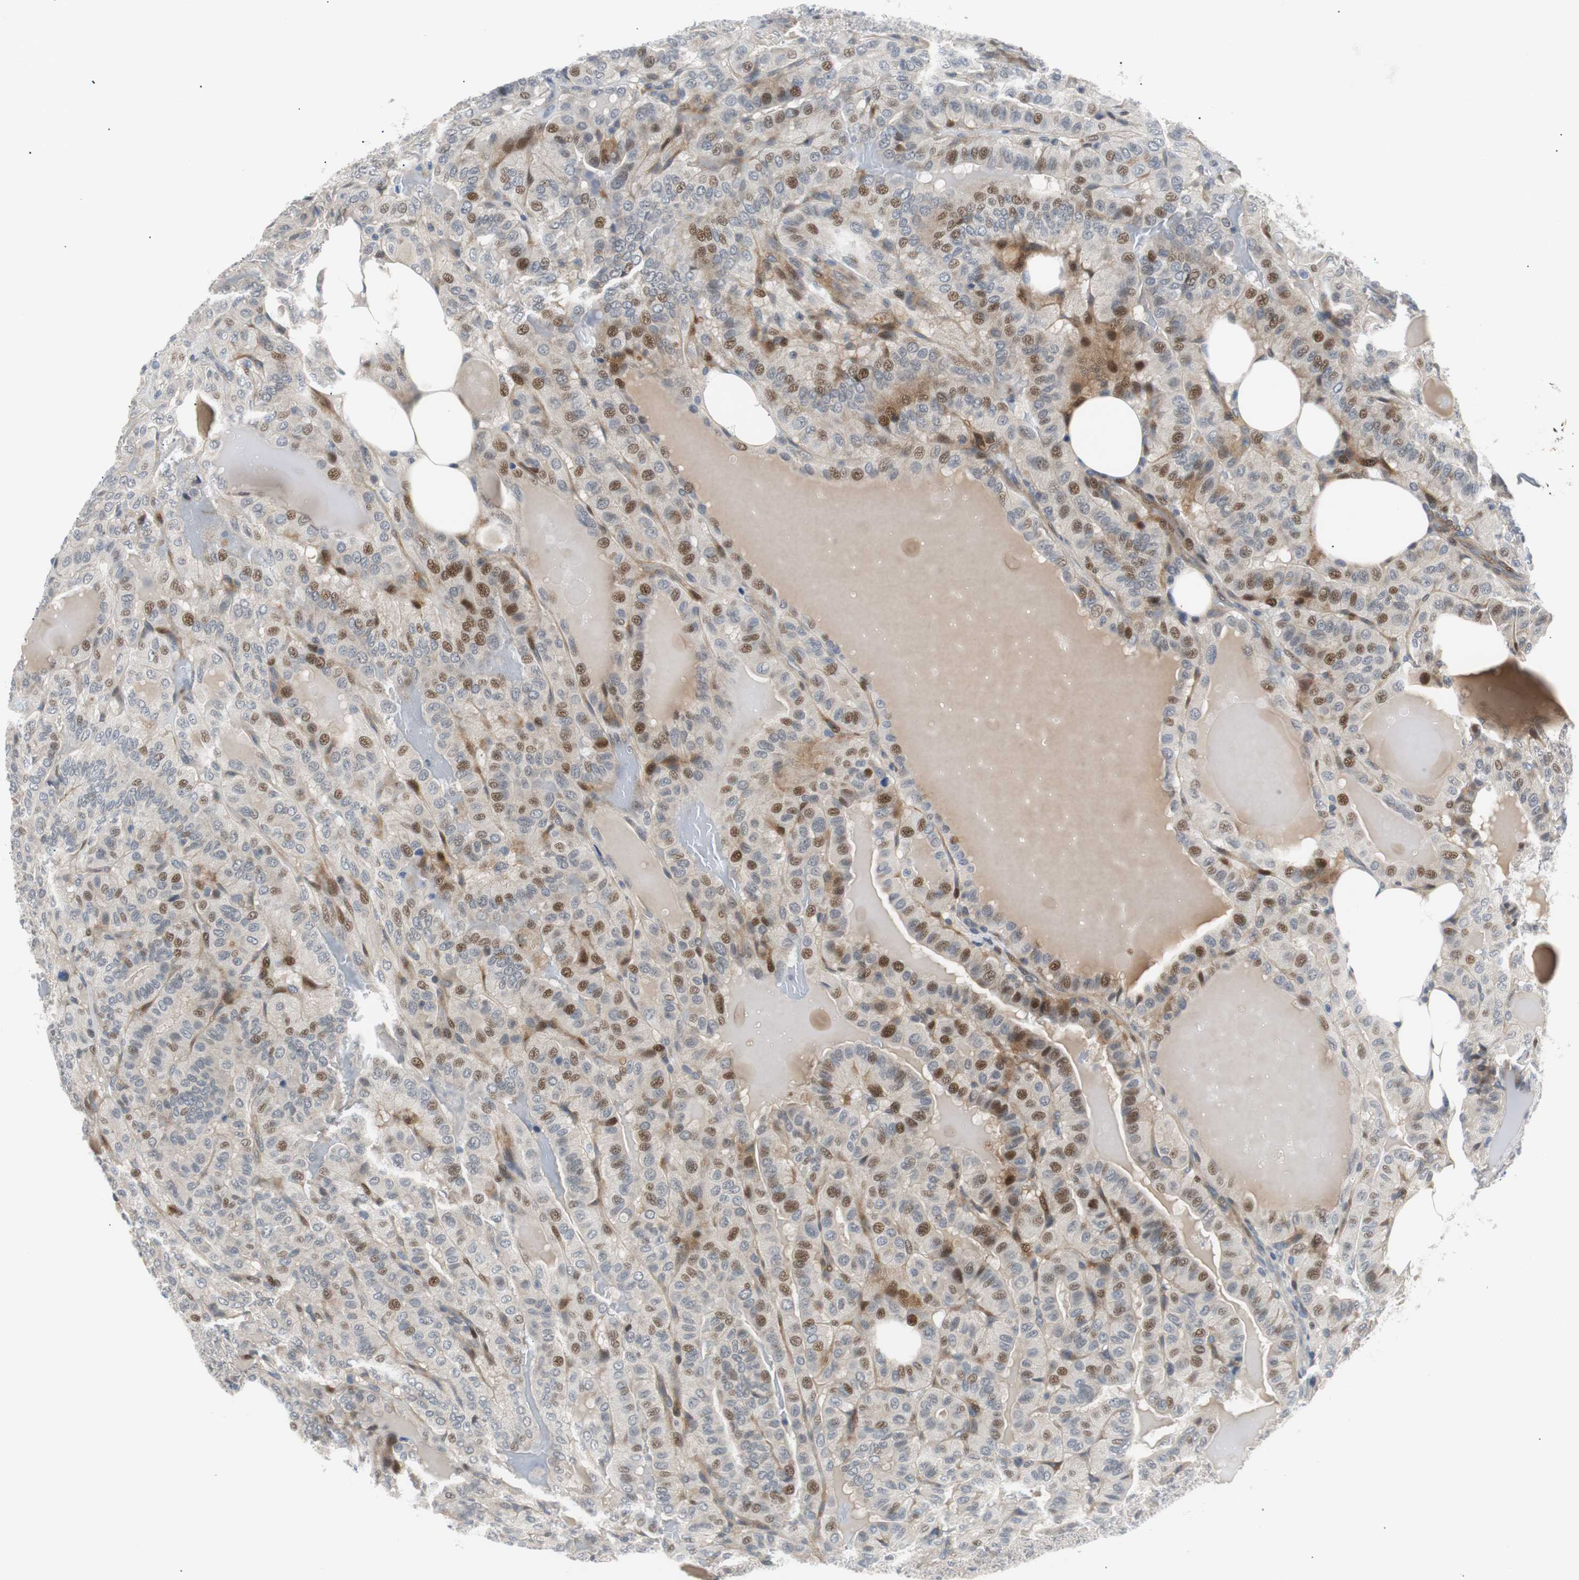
{"staining": {"intensity": "moderate", "quantity": "25%-75%", "location": "nuclear"}, "tissue": "thyroid cancer", "cell_type": "Tumor cells", "image_type": "cancer", "snomed": [{"axis": "morphology", "description": "Papillary adenocarcinoma, NOS"}, {"axis": "topography", "description": "Thyroid gland"}], "caption": "This histopathology image displays immunohistochemistry staining of human thyroid cancer, with medium moderate nuclear expression in approximately 25%-75% of tumor cells.", "gene": "MAP2K4", "patient": {"sex": "male", "age": 77}}